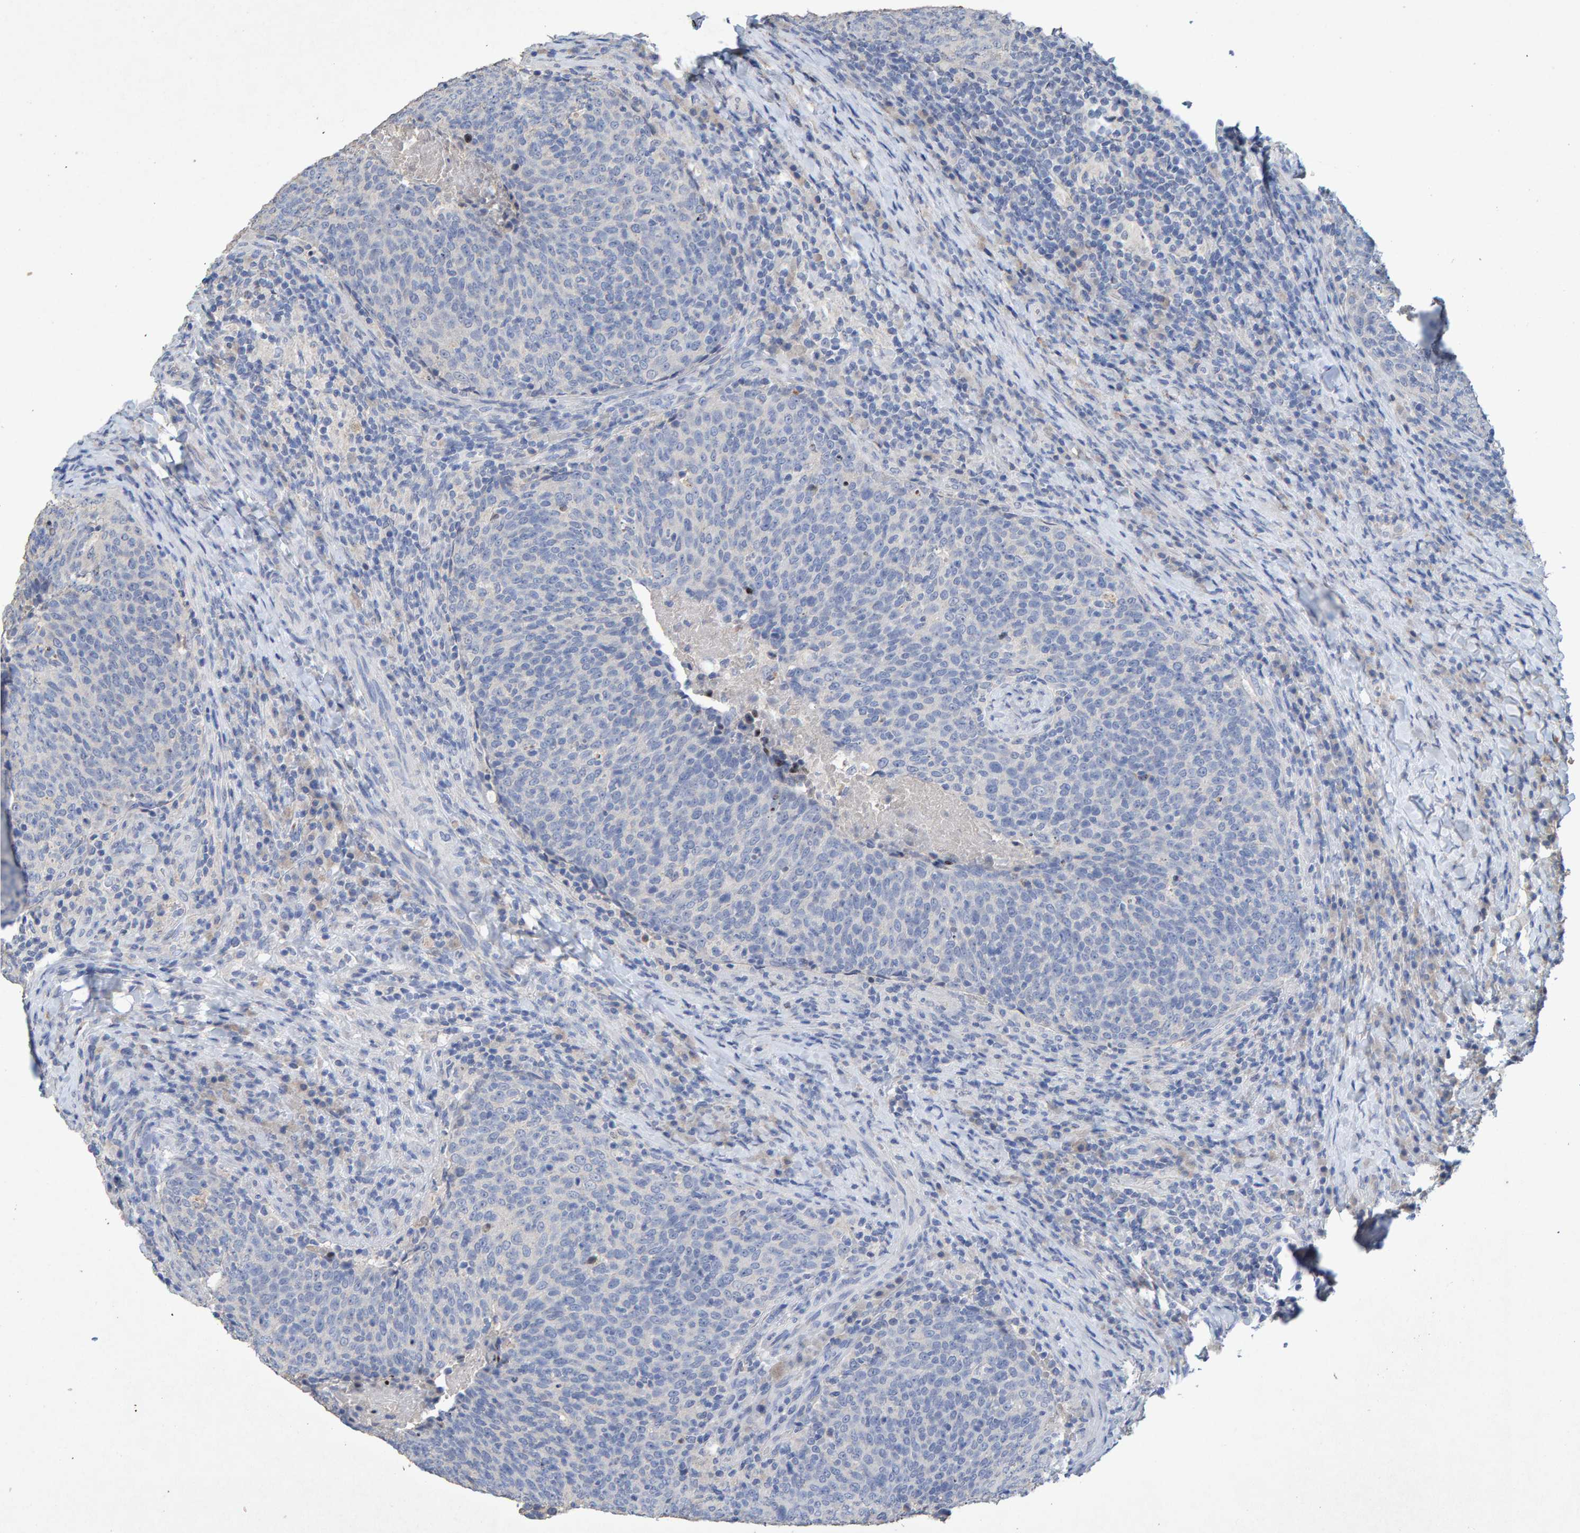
{"staining": {"intensity": "negative", "quantity": "none", "location": "none"}, "tissue": "head and neck cancer", "cell_type": "Tumor cells", "image_type": "cancer", "snomed": [{"axis": "morphology", "description": "Squamous cell carcinoma, NOS"}, {"axis": "morphology", "description": "Squamous cell carcinoma, metastatic, NOS"}, {"axis": "topography", "description": "Lymph node"}, {"axis": "topography", "description": "Head-Neck"}], "caption": "Immunohistochemistry histopathology image of head and neck squamous cell carcinoma stained for a protein (brown), which exhibits no expression in tumor cells.", "gene": "CTH", "patient": {"sex": "male", "age": 62}}